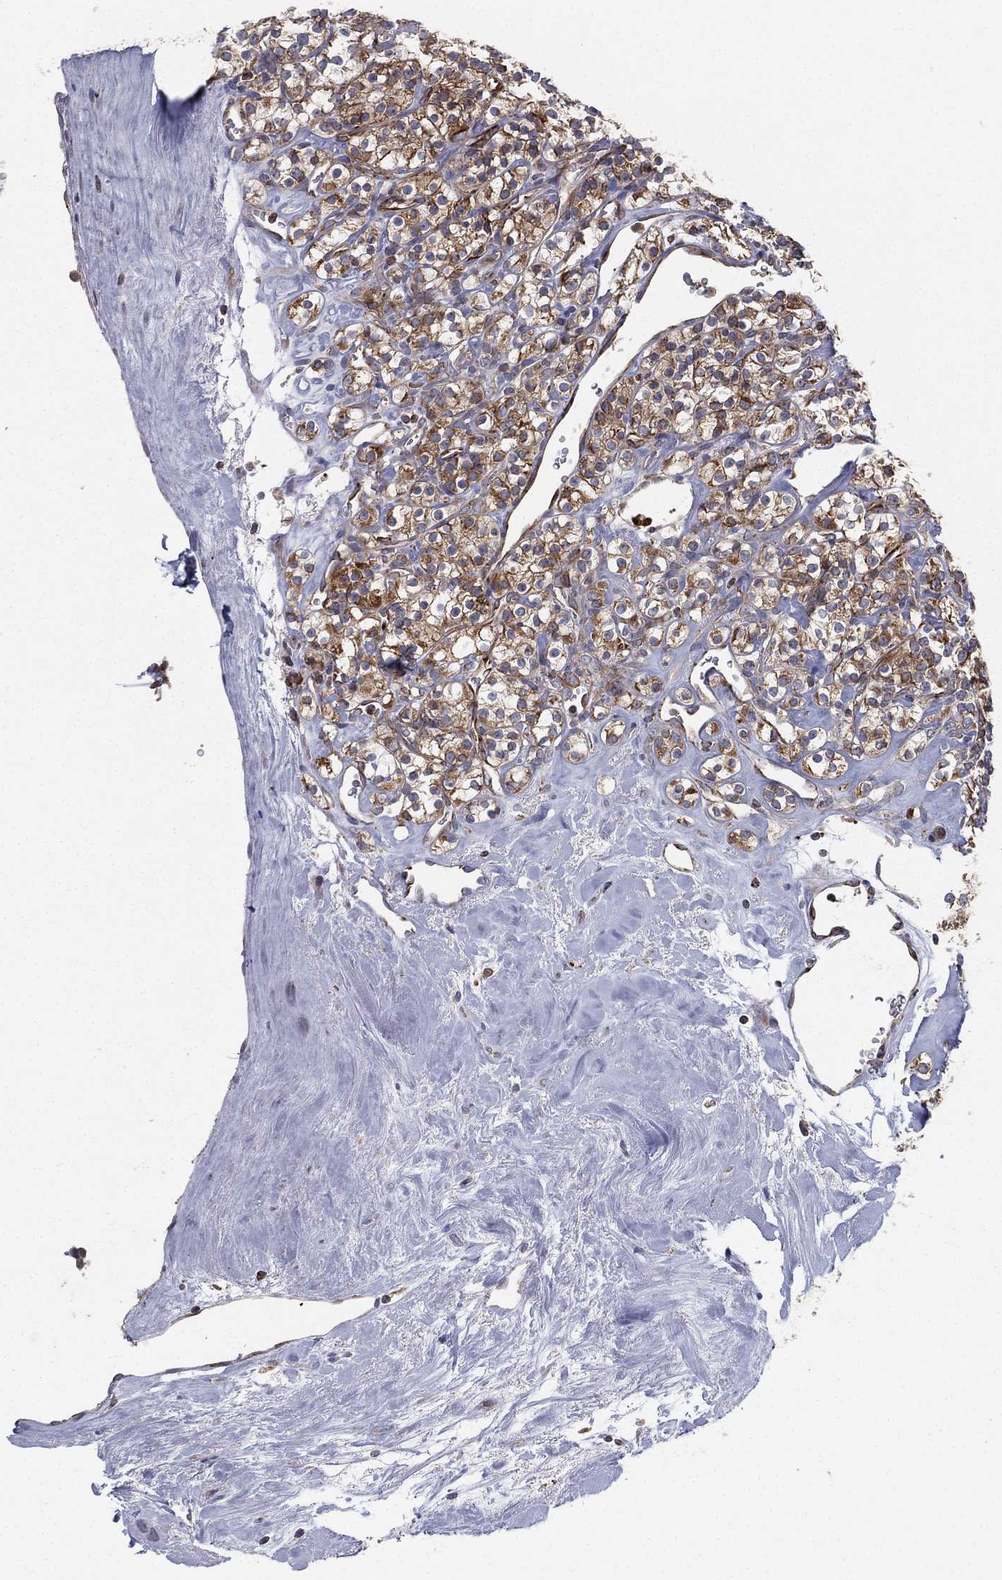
{"staining": {"intensity": "moderate", "quantity": "25%-75%", "location": "cytoplasmic/membranous"}, "tissue": "renal cancer", "cell_type": "Tumor cells", "image_type": "cancer", "snomed": [{"axis": "morphology", "description": "Adenocarcinoma, NOS"}, {"axis": "topography", "description": "Kidney"}], "caption": "Tumor cells show medium levels of moderate cytoplasmic/membranous positivity in approximately 25%-75% of cells in human renal adenocarcinoma.", "gene": "CYB5B", "patient": {"sex": "male", "age": 77}}